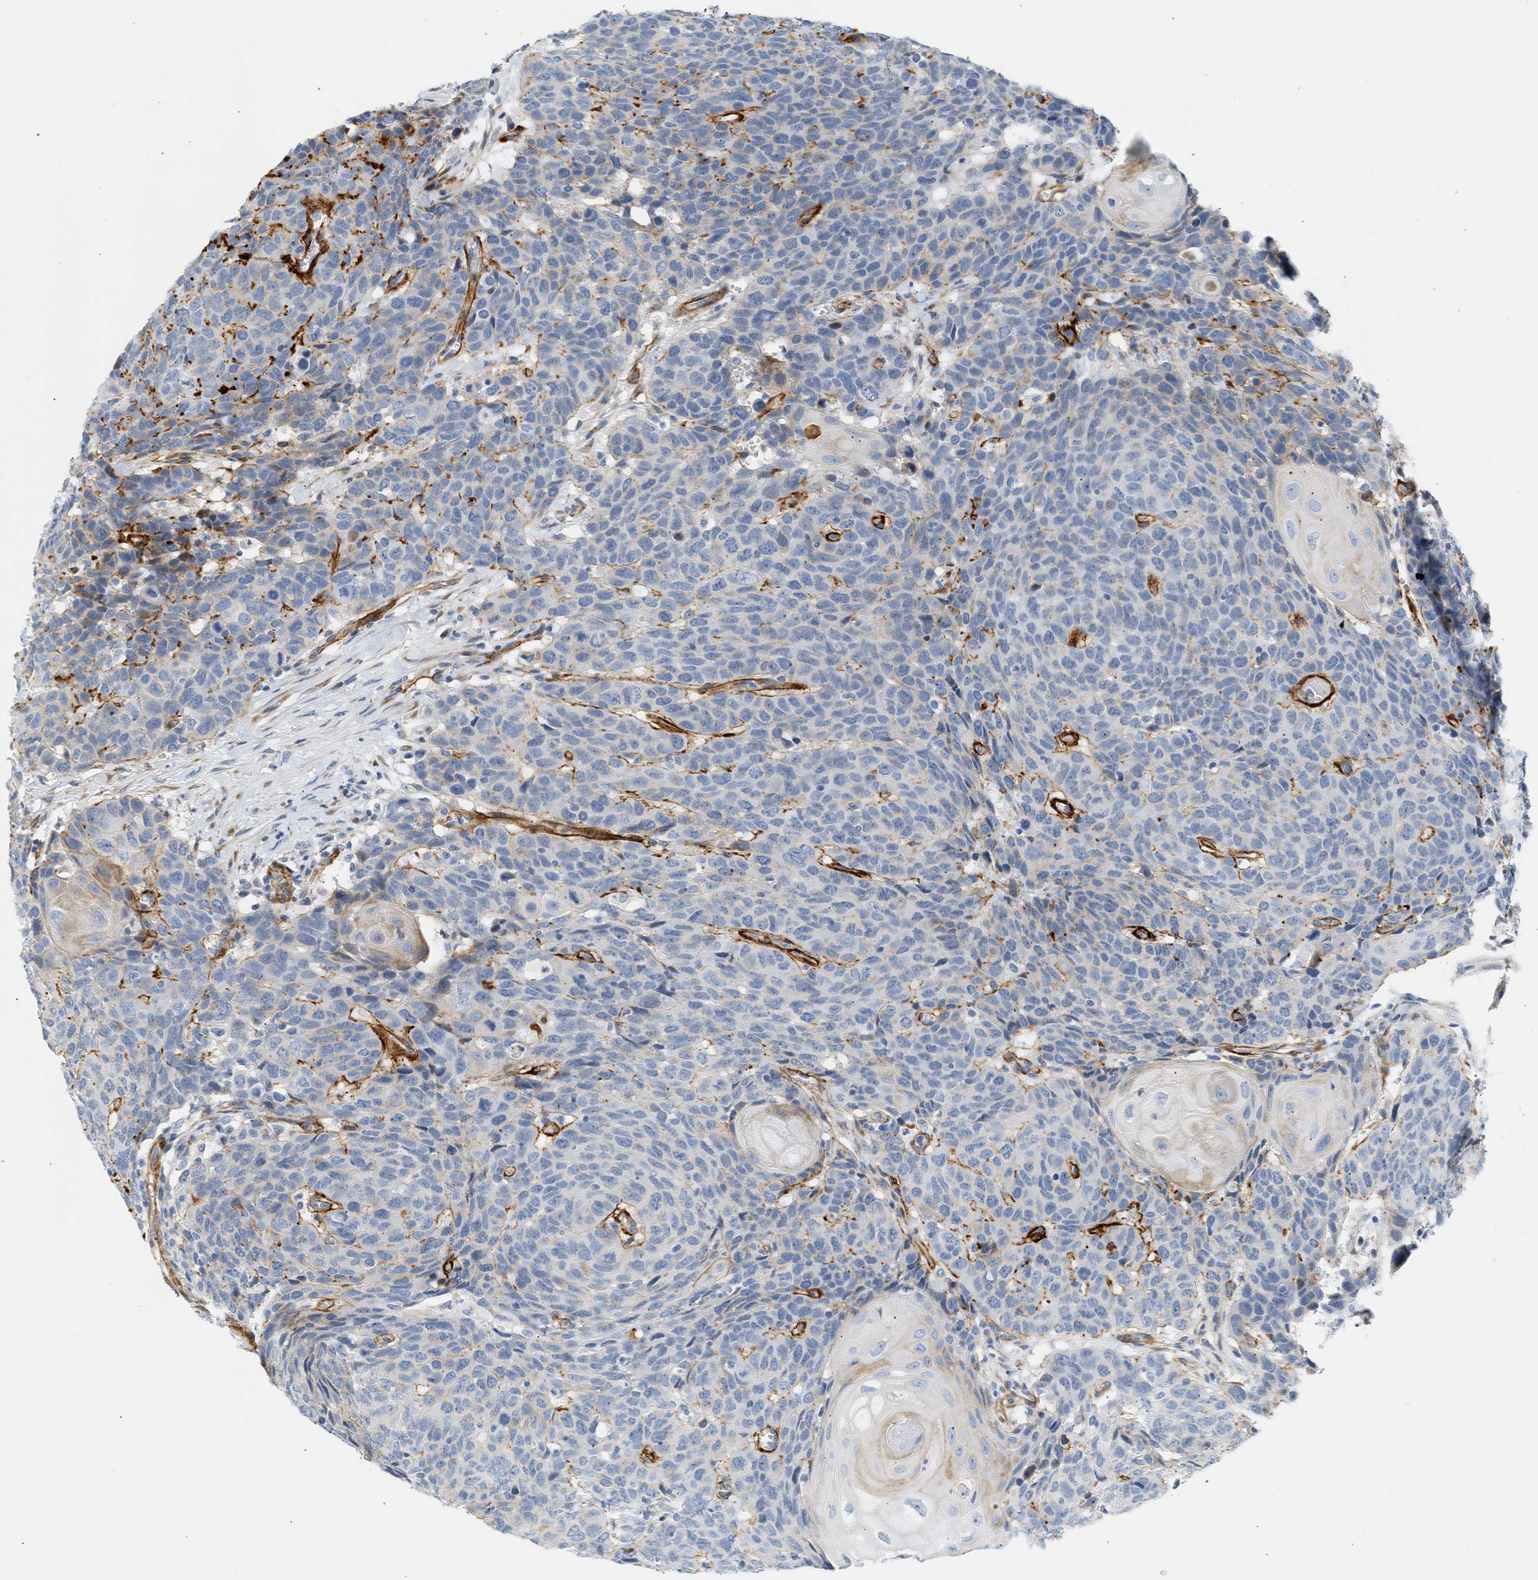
{"staining": {"intensity": "negative", "quantity": "none", "location": "none"}, "tissue": "head and neck cancer", "cell_type": "Tumor cells", "image_type": "cancer", "snomed": [{"axis": "morphology", "description": "Squamous cell carcinoma, NOS"}, {"axis": "topography", "description": "Head-Neck"}], "caption": "Immunohistochemistry (IHC) of head and neck cancer reveals no positivity in tumor cells. Brightfield microscopy of IHC stained with DAB (3,3'-diaminobenzidine) (brown) and hematoxylin (blue), captured at high magnification.", "gene": "SLC30A7", "patient": {"sex": "male", "age": 66}}